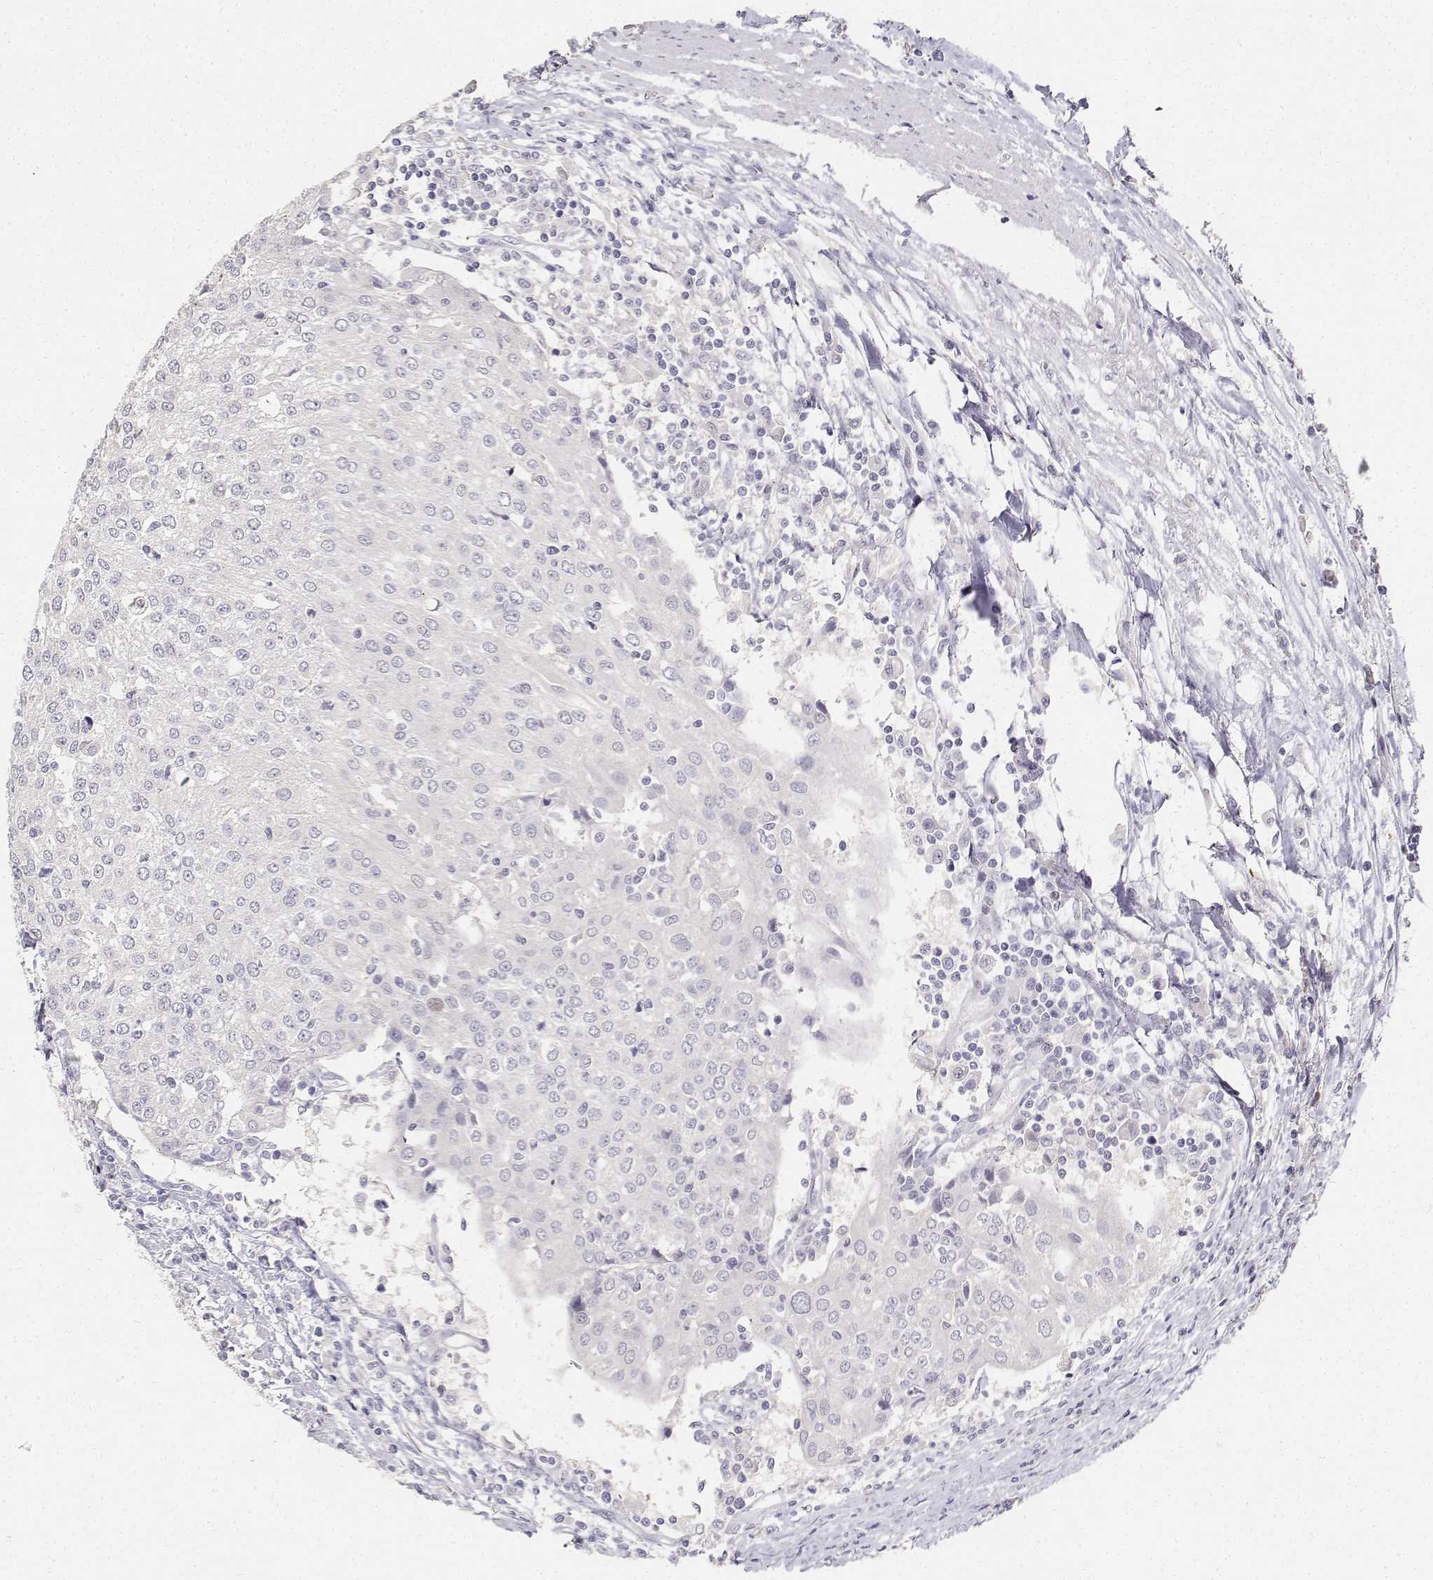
{"staining": {"intensity": "negative", "quantity": "none", "location": "none"}, "tissue": "urothelial cancer", "cell_type": "Tumor cells", "image_type": "cancer", "snomed": [{"axis": "morphology", "description": "Urothelial carcinoma, High grade"}, {"axis": "topography", "description": "Urinary bladder"}], "caption": "This is a image of immunohistochemistry (IHC) staining of urothelial cancer, which shows no positivity in tumor cells.", "gene": "PAEP", "patient": {"sex": "female", "age": 85}}